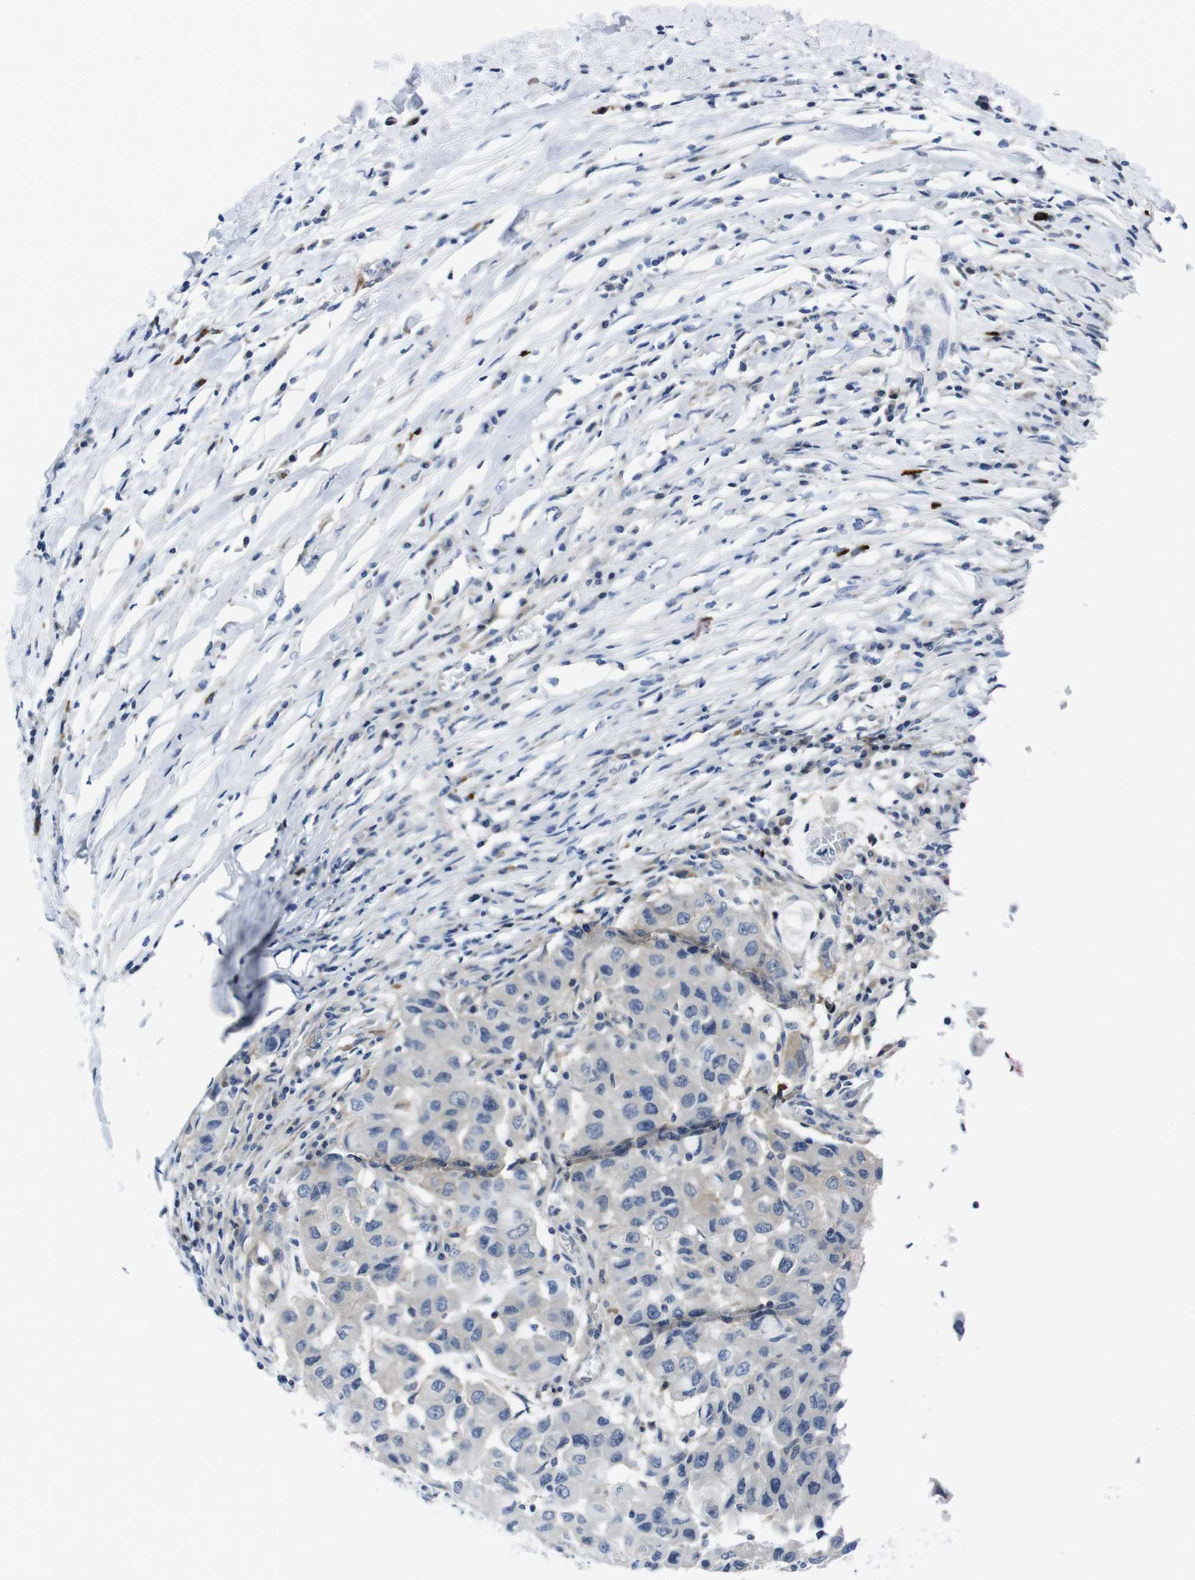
{"staining": {"intensity": "weak", "quantity": ">75%", "location": "cytoplasmic/membranous"}, "tissue": "breast cancer", "cell_type": "Tumor cells", "image_type": "cancer", "snomed": [{"axis": "morphology", "description": "Duct carcinoma"}, {"axis": "topography", "description": "Breast"}], "caption": "There is low levels of weak cytoplasmic/membranous positivity in tumor cells of intraductal carcinoma (breast), as demonstrated by immunohistochemical staining (brown color).", "gene": "EIF4A1", "patient": {"sex": "female", "age": 27}}